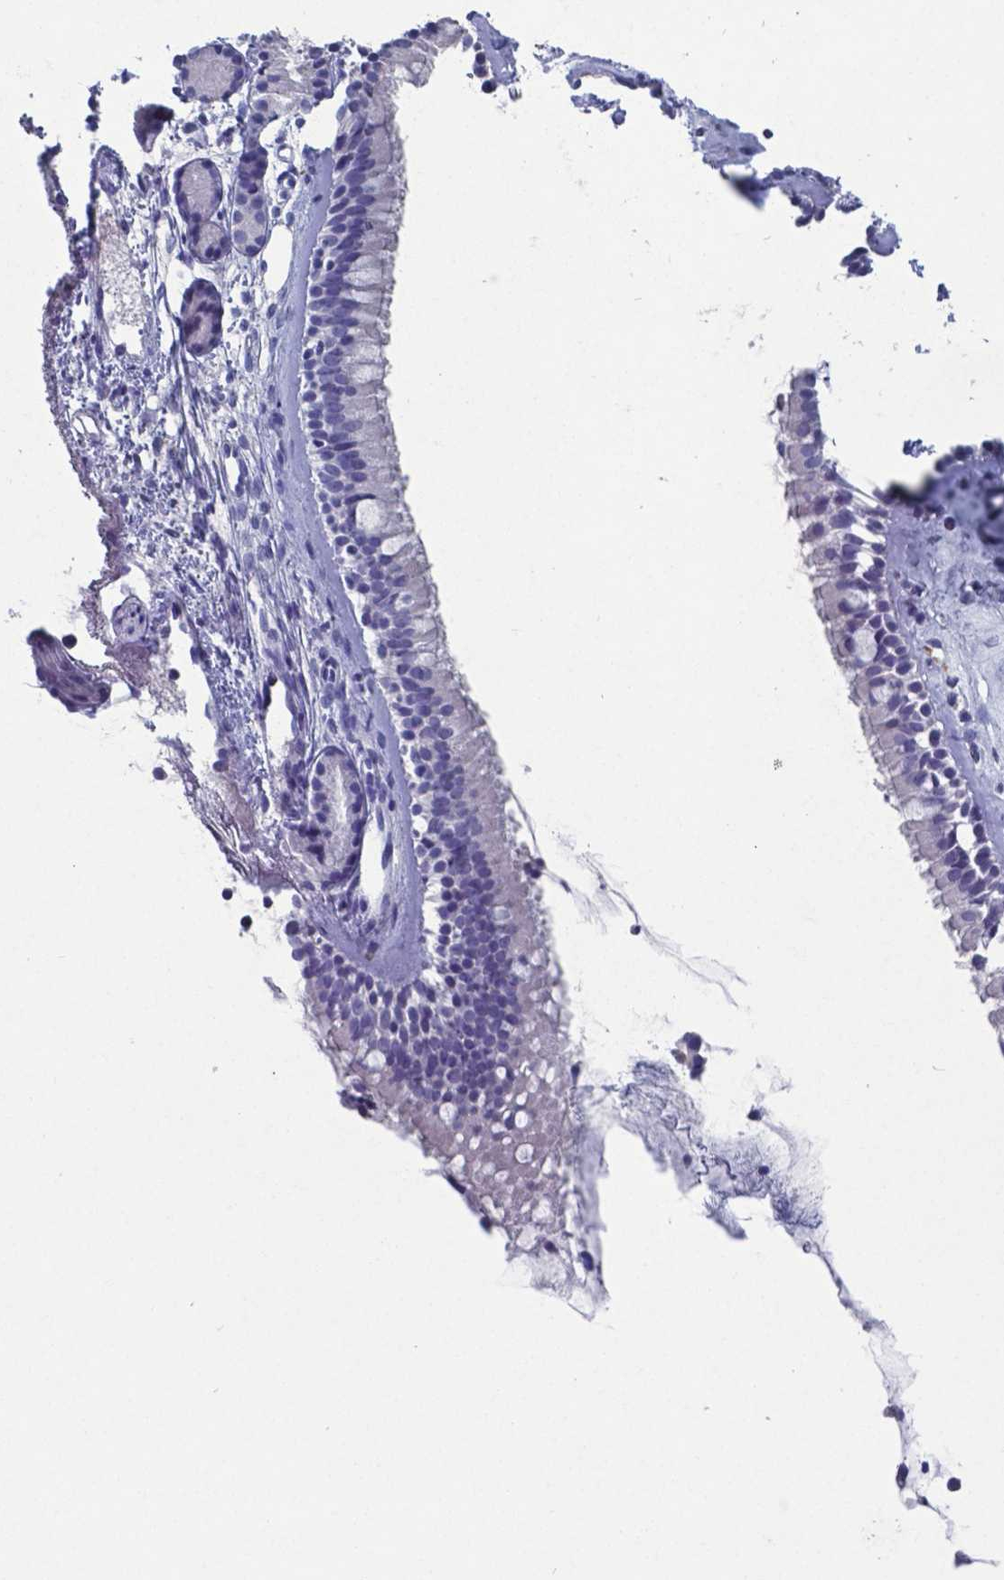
{"staining": {"intensity": "negative", "quantity": "none", "location": "none"}, "tissue": "nasopharynx", "cell_type": "Respiratory epithelial cells", "image_type": "normal", "snomed": [{"axis": "morphology", "description": "Normal tissue, NOS"}, {"axis": "topography", "description": "Nasopharynx"}], "caption": "Immunohistochemistry photomicrograph of unremarkable nasopharynx stained for a protein (brown), which reveals no expression in respiratory epithelial cells.", "gene": "TTR", "patient": {"sex": "female", "age": 52}}